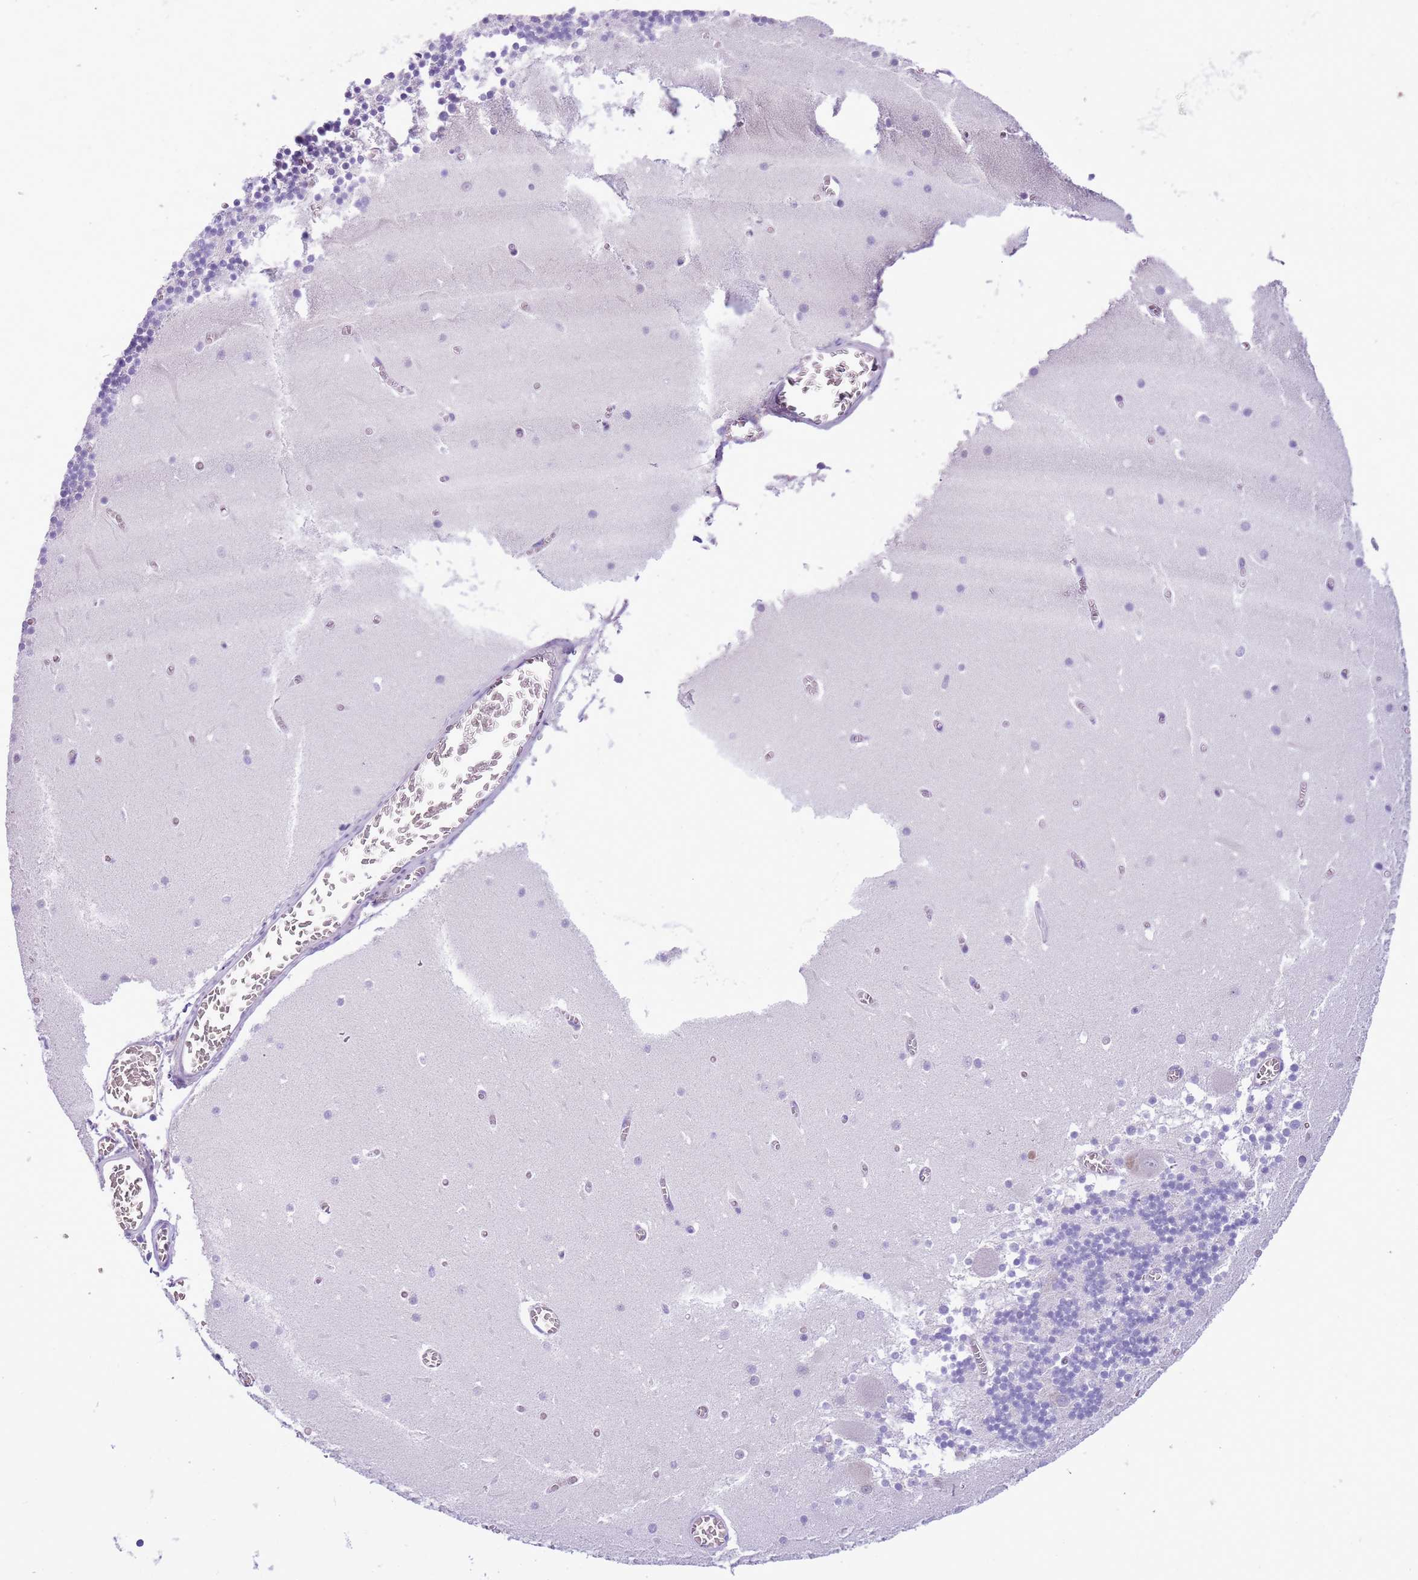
{"staining": {"intensity": "negative", "quantity": "none", "location": "none"}, "tissue": "cerebellum", "cell_type": "Cells in granular layer", "image_type": "normal", "snomed": [{"axis": "morphology", "description": "Normal tissue, NOS"}, {"axis": "topography", "description": "Cerebellum"}], "caption": "Immunohistochemistry photomicrograph of normal cerebellum: human cerebellum stained with DAB (3,3'-diaminobenzidine) reveals no significant protein expression in cells in granular layer.", "gene": "FAM120C", "patient": {"sex": "female", "age": 28}}